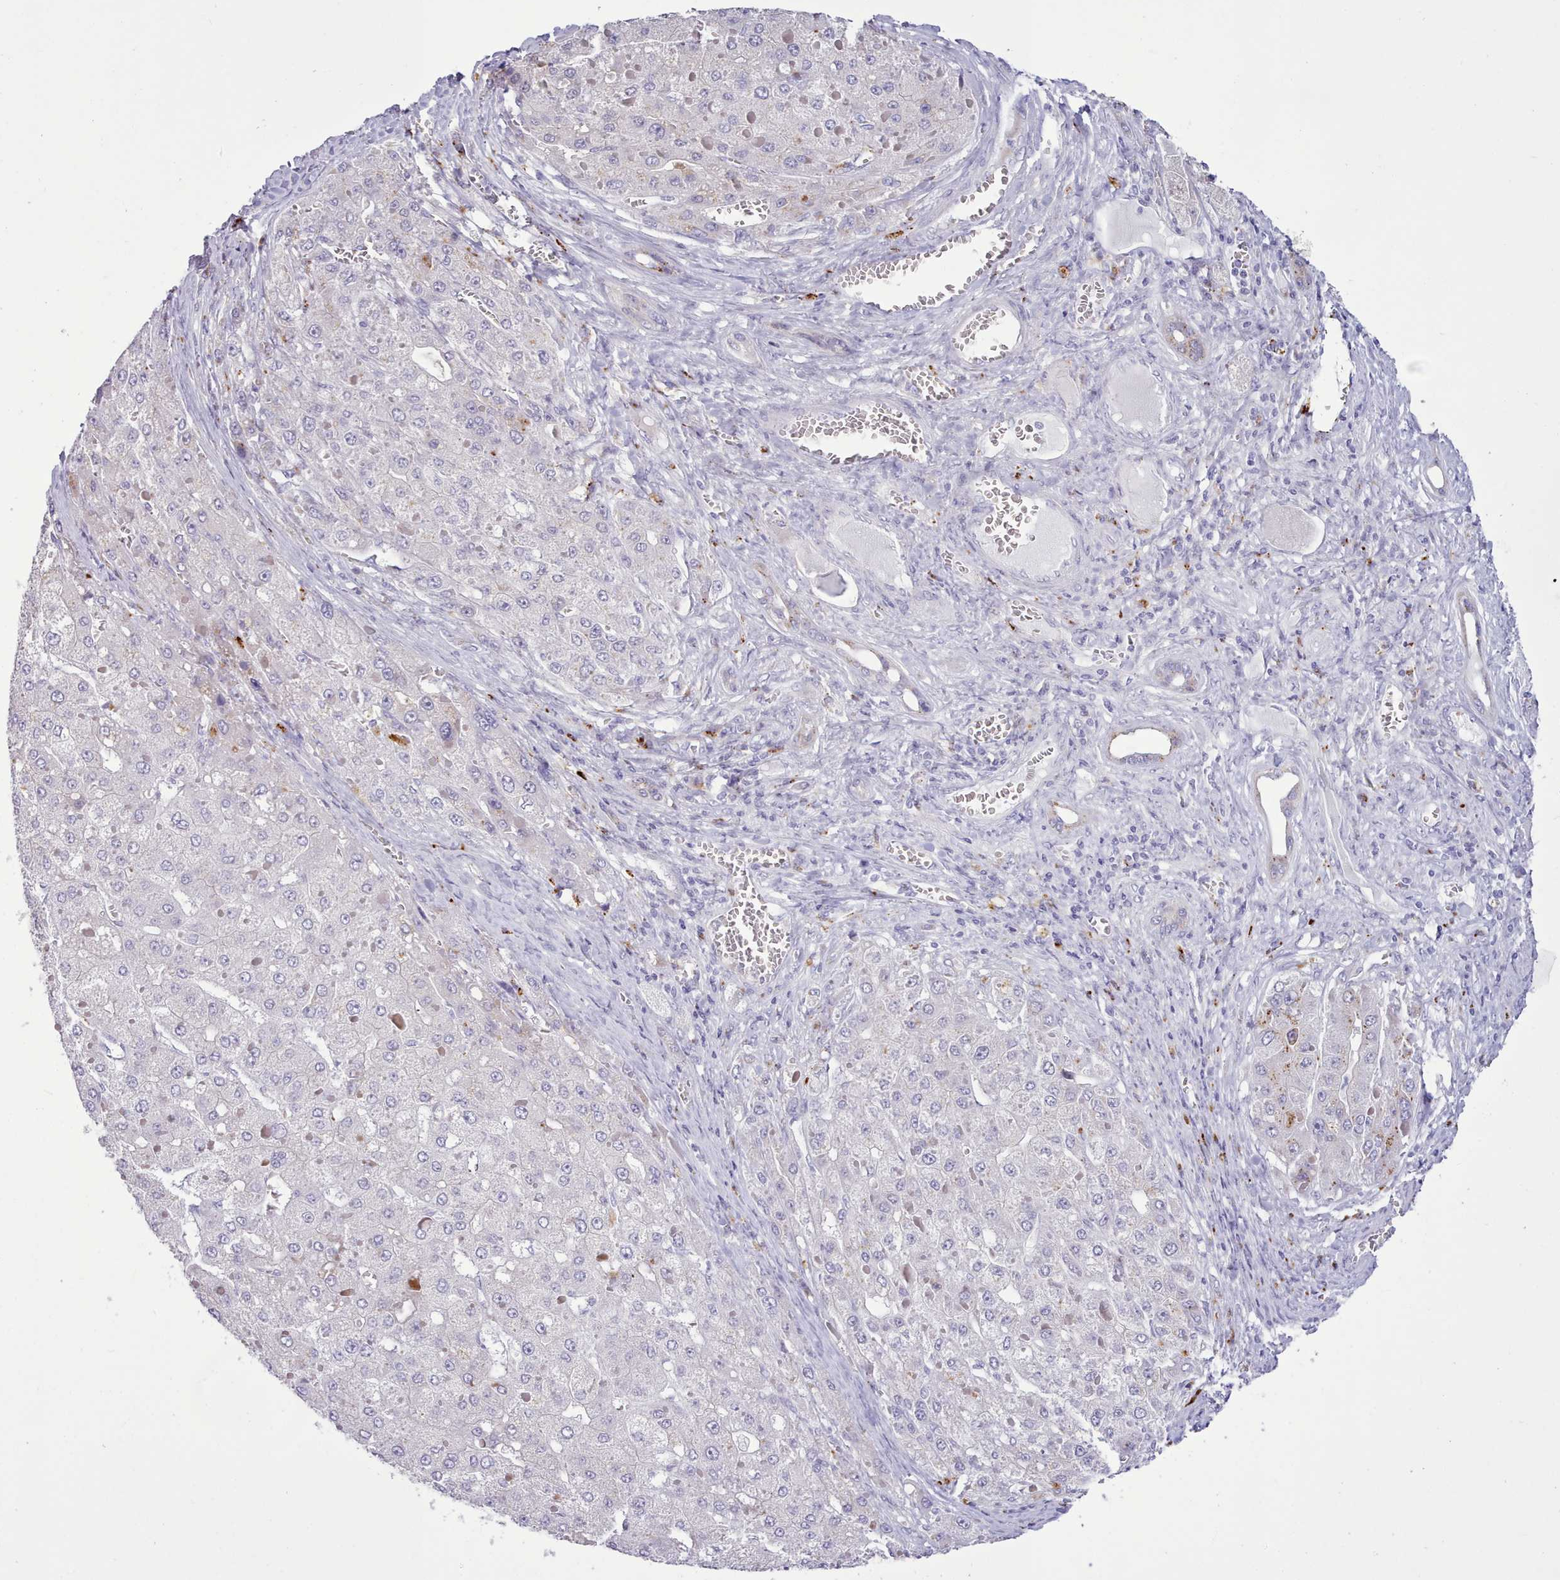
{"staining": {"intensity": "negative", "quantity": "none", "location": "none"}, "tissue": "liver cancer", "cell_type": "Tumor cells", "image_type": "cancer", "snomed": [{"axis": "morphology", "description": "Carcinoma, Hepatocellular, NOS"}, {"axis": "topography", "description": "Liver"}], "caption": "Immunohistochemical staining of hepatocellular carcinoma (liver) exhibits no significant expression in tumor cells. (Stains: DAB immunohistochemistry with hematoxylin counter stain, Microscopy: brightfield microscopy at high magnification).", "gene": "SRD5A1", "patient": {"sex": "female", "age": 73}}